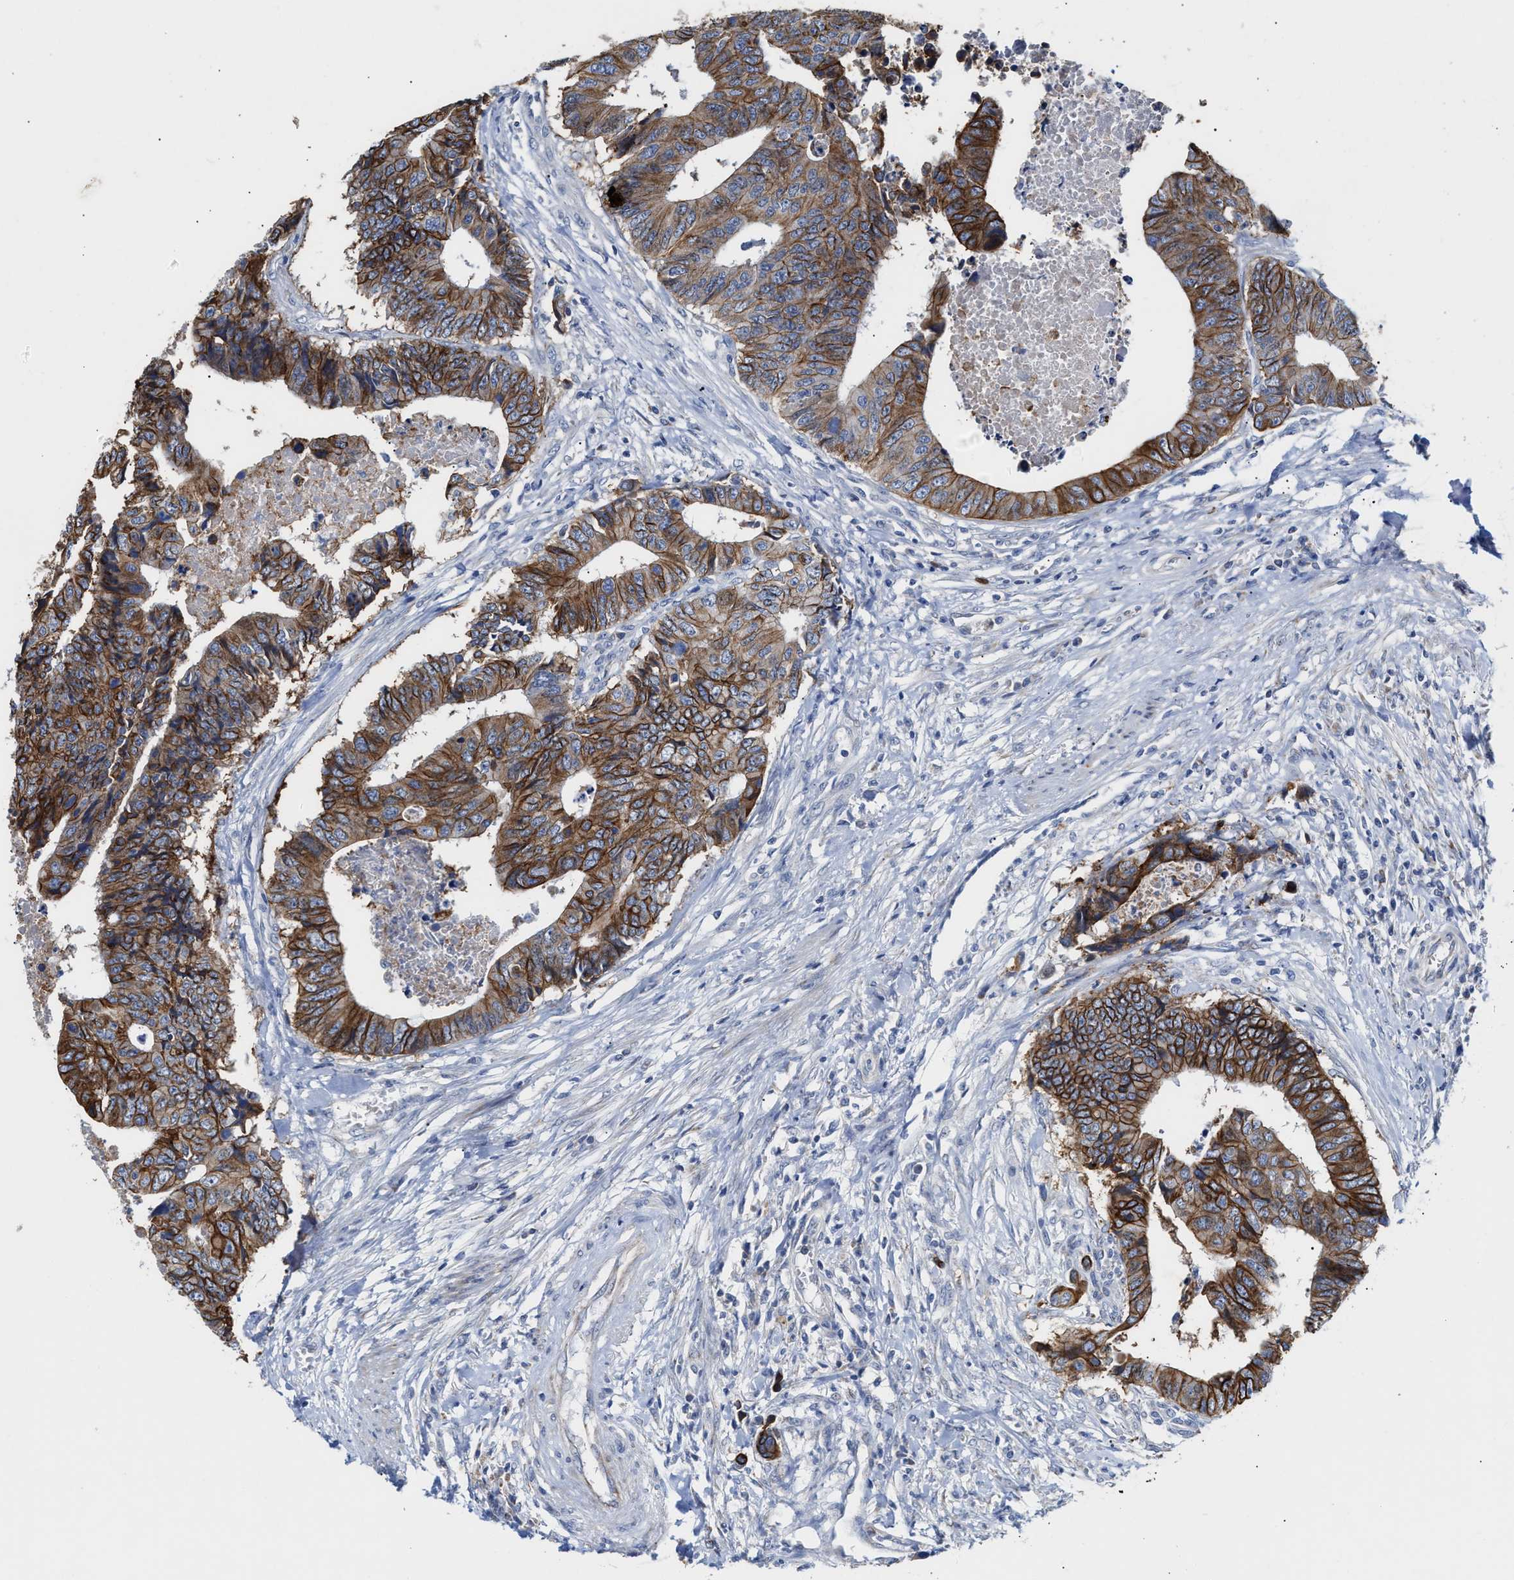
{"staining": {"intensity": "strong", "quantity": ">75%", "location": "cytoplasmic/membranous"}, "tissue": "colorectal cancer", "cell_type": "Tumor cells", "image_type": "cancer", "snomed": [{"axis": "morphology", "description": "Adenocarcinoma, NOS"}, {"axis": "topography", "description": "Rectum"}], "caption": "Immunohistochemistry (DAB) staining of colorectal adenocarcinoma reveals strong cytoplasmic/membranous protein positivity in approximately >75% of tumor cells.", "gene": "JAG1", "patient": {"sex": "male", "age": 84}}